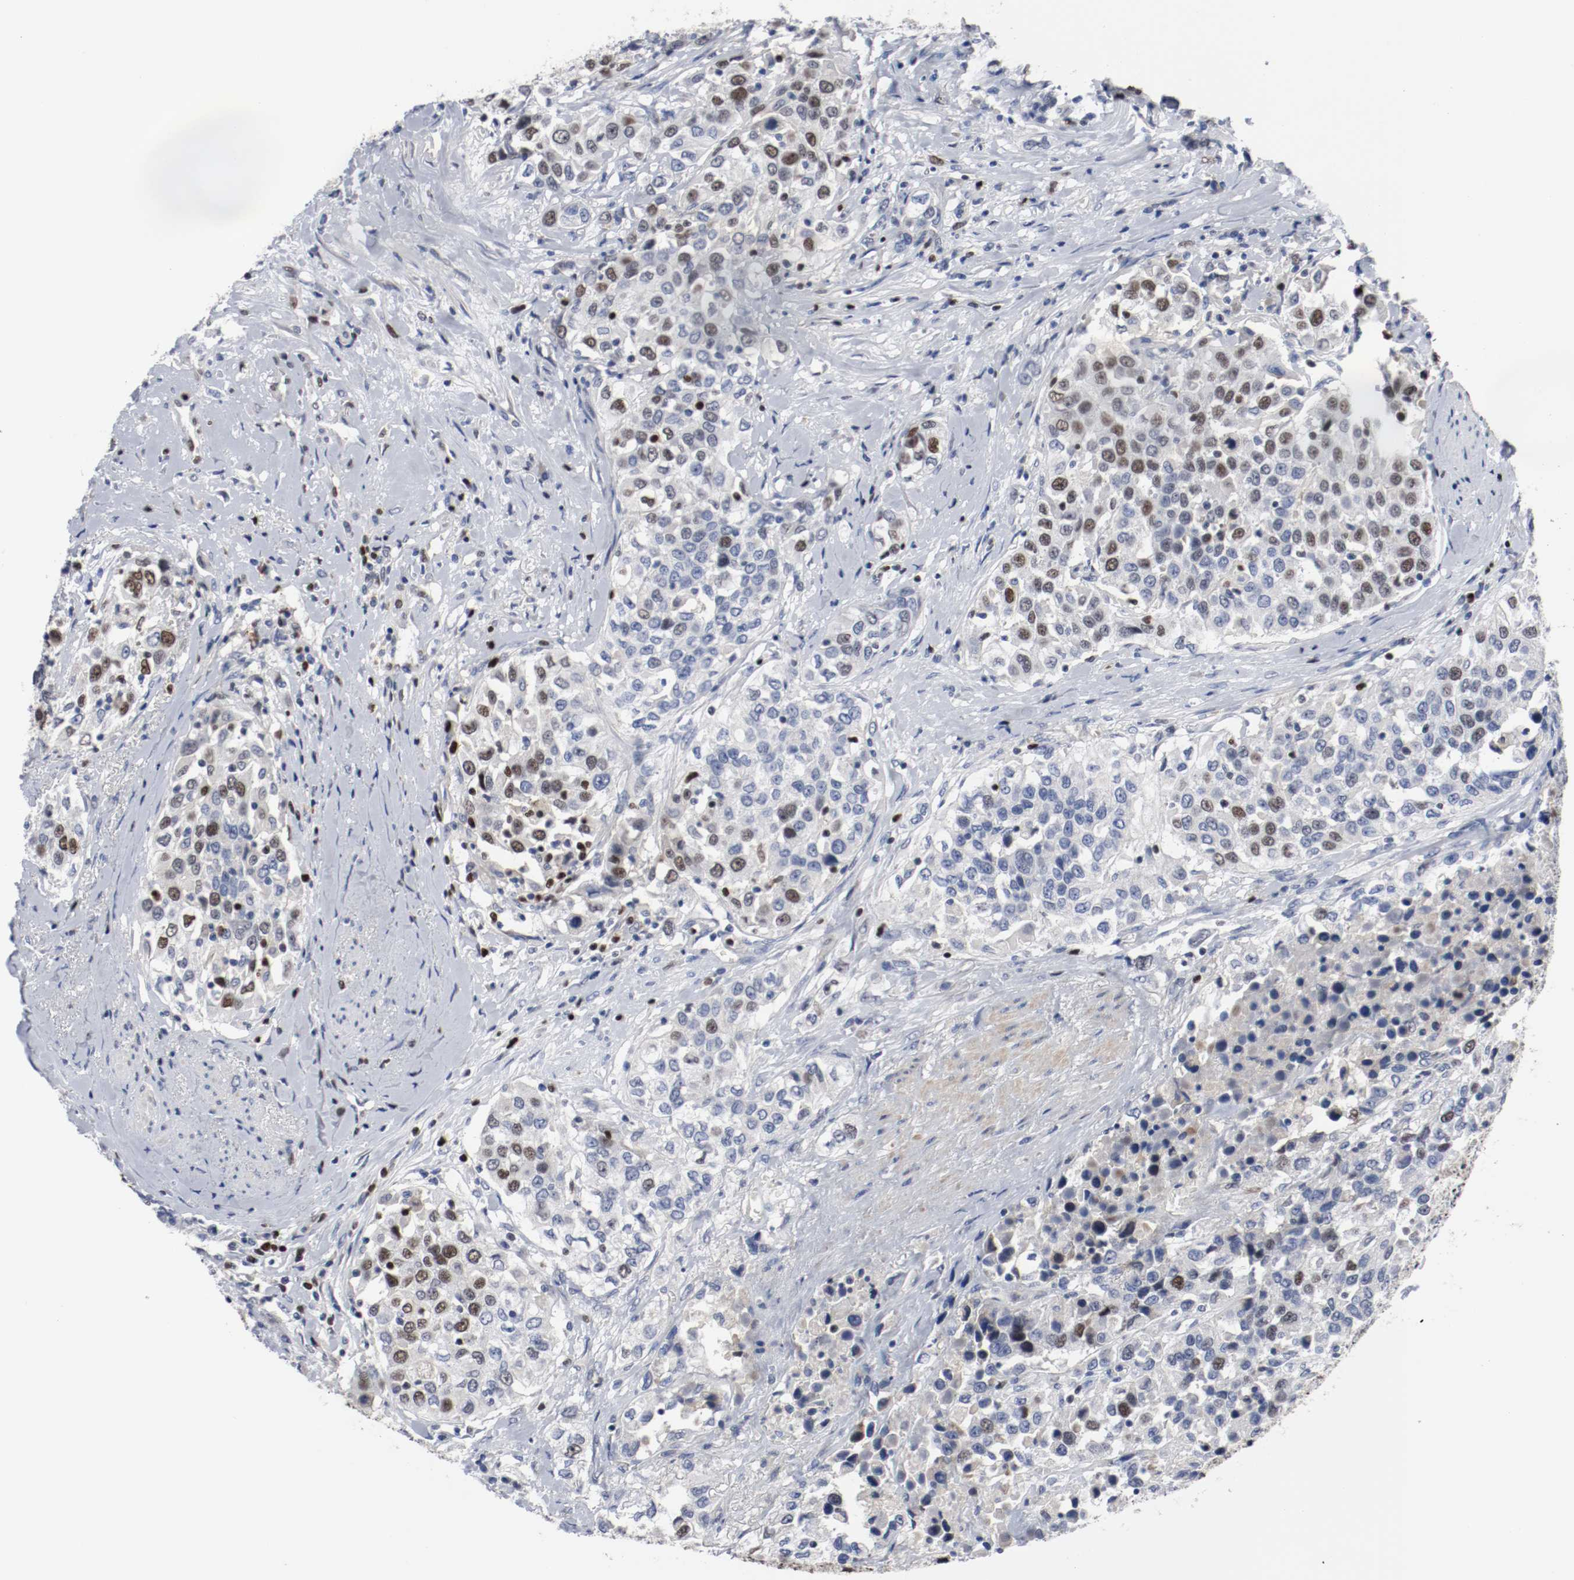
{"staining": {"intensity": "moderate", "quantity": "25%-75%", "location": "nuclear"}, "tissue": "urothelial cancer", "cell_type": "Tumor cells", "image_type": "cancer", "snomed": [{"axis": "morphology", "description": "Urothelial carcinoma, High grade"}, {"axis": "topography", "description": "Urinary bladder"}], "caption": "A histopathology image of human urothelial carcinoma (high-grade) stained for a protein displays moderate nuclear brown staining in tumor cells.", "gene": "MCM6", "patient": {"sex": "female", "age": 80}}